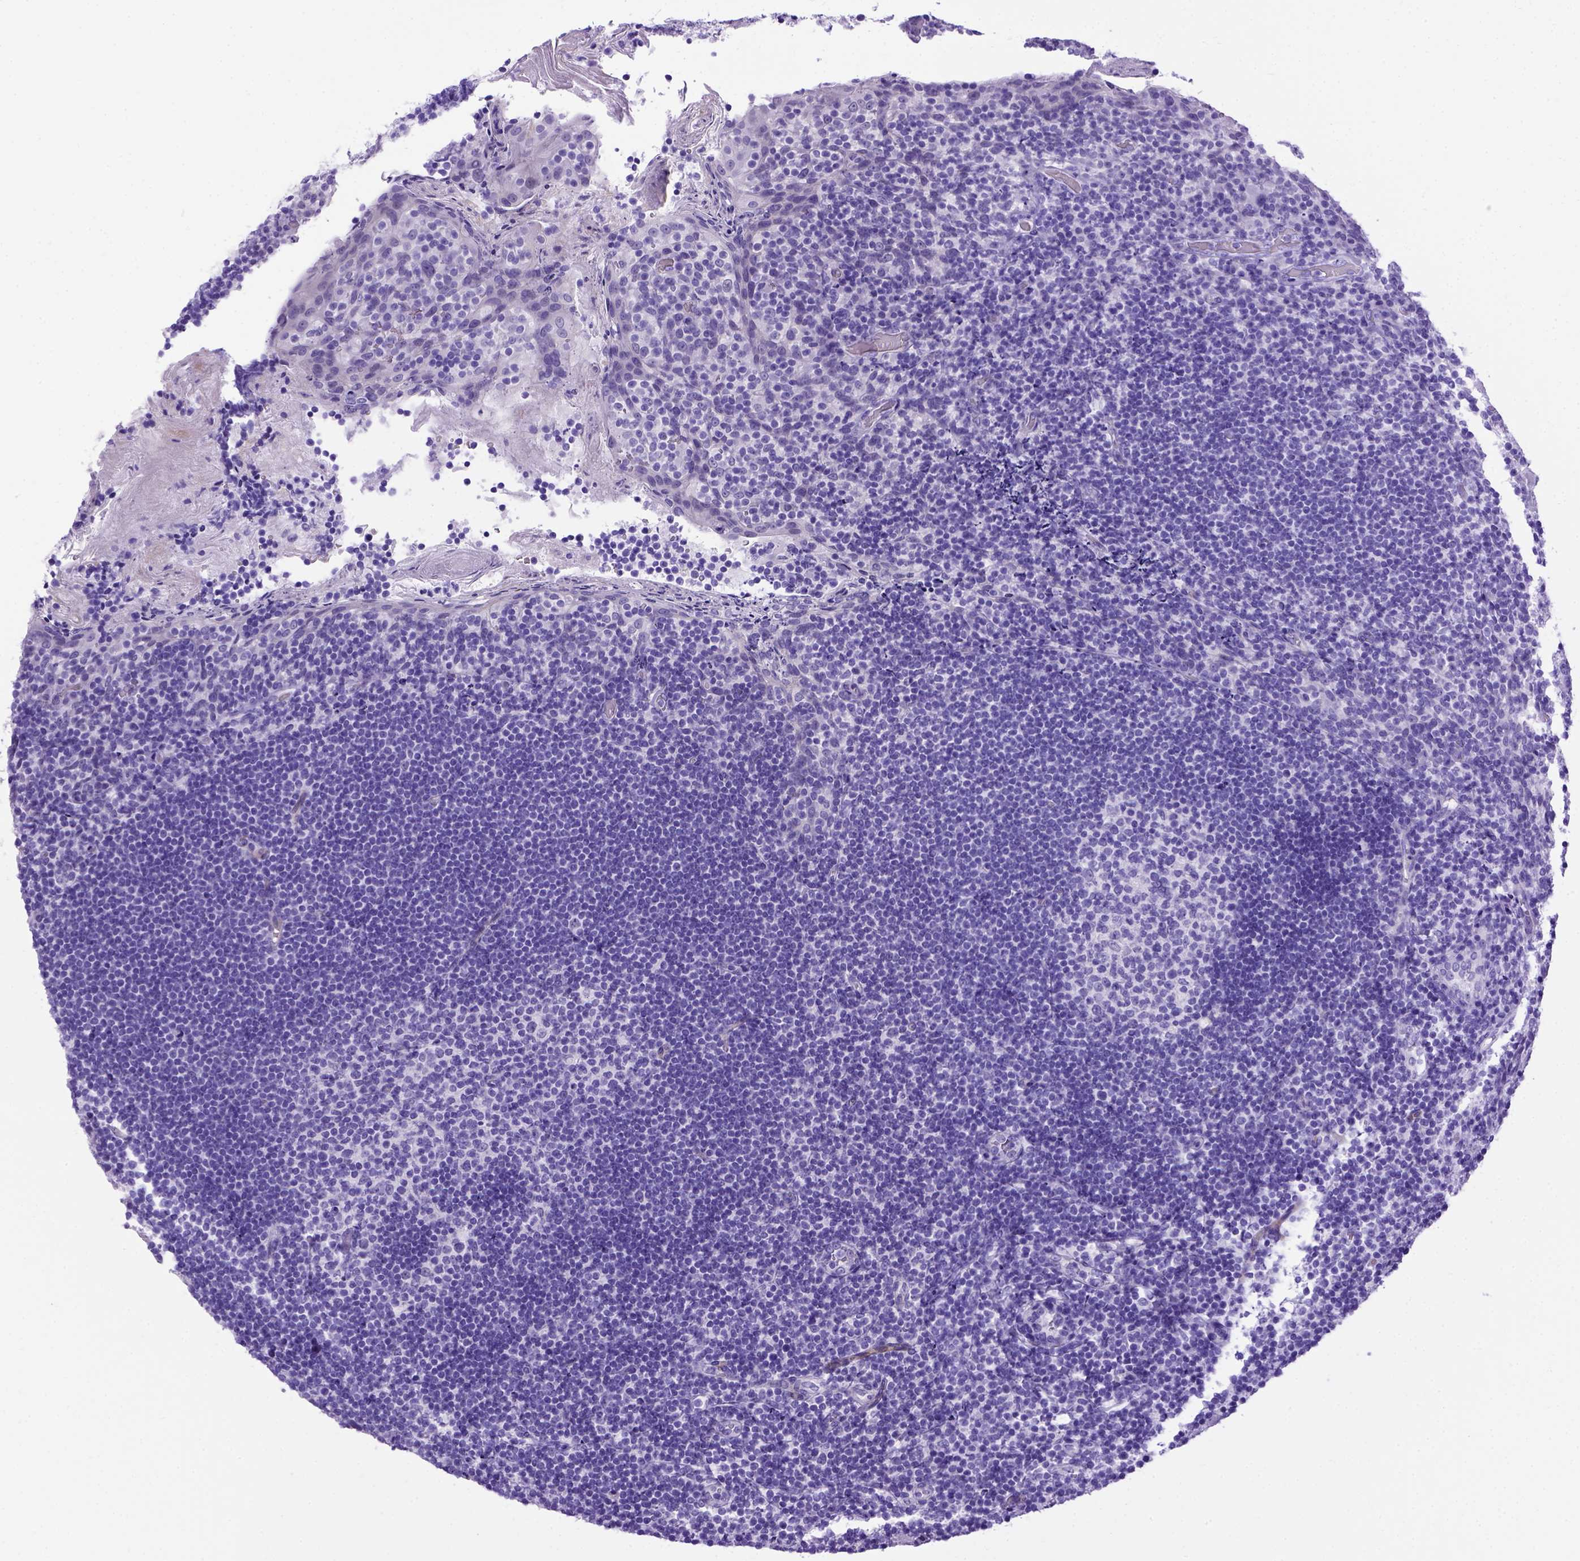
{"staining": {"intensity": "negative", "quantity": "none", "location": "none"}, "tissue": "tonsil", "cell_type": "Germinal center cells", "image_type": "normal", "snomed": [{"axis": "morphology", "description": "Normal tissue, NOS"}, {"axis": "topography", "description": "Tonsil"}], "caption": "Immunohistochemistry (IHC) micrograph of benign tonsil: human tonsil stained with DAB shows no significant protein staining in germinal center cells. (DAB (3,3'-diaminobenzidine) immunohistochemistry (IHC) with hematoxylin counter stain).", "gene": "ADAM12", "patient": {"sex": "female", "age": 10}}